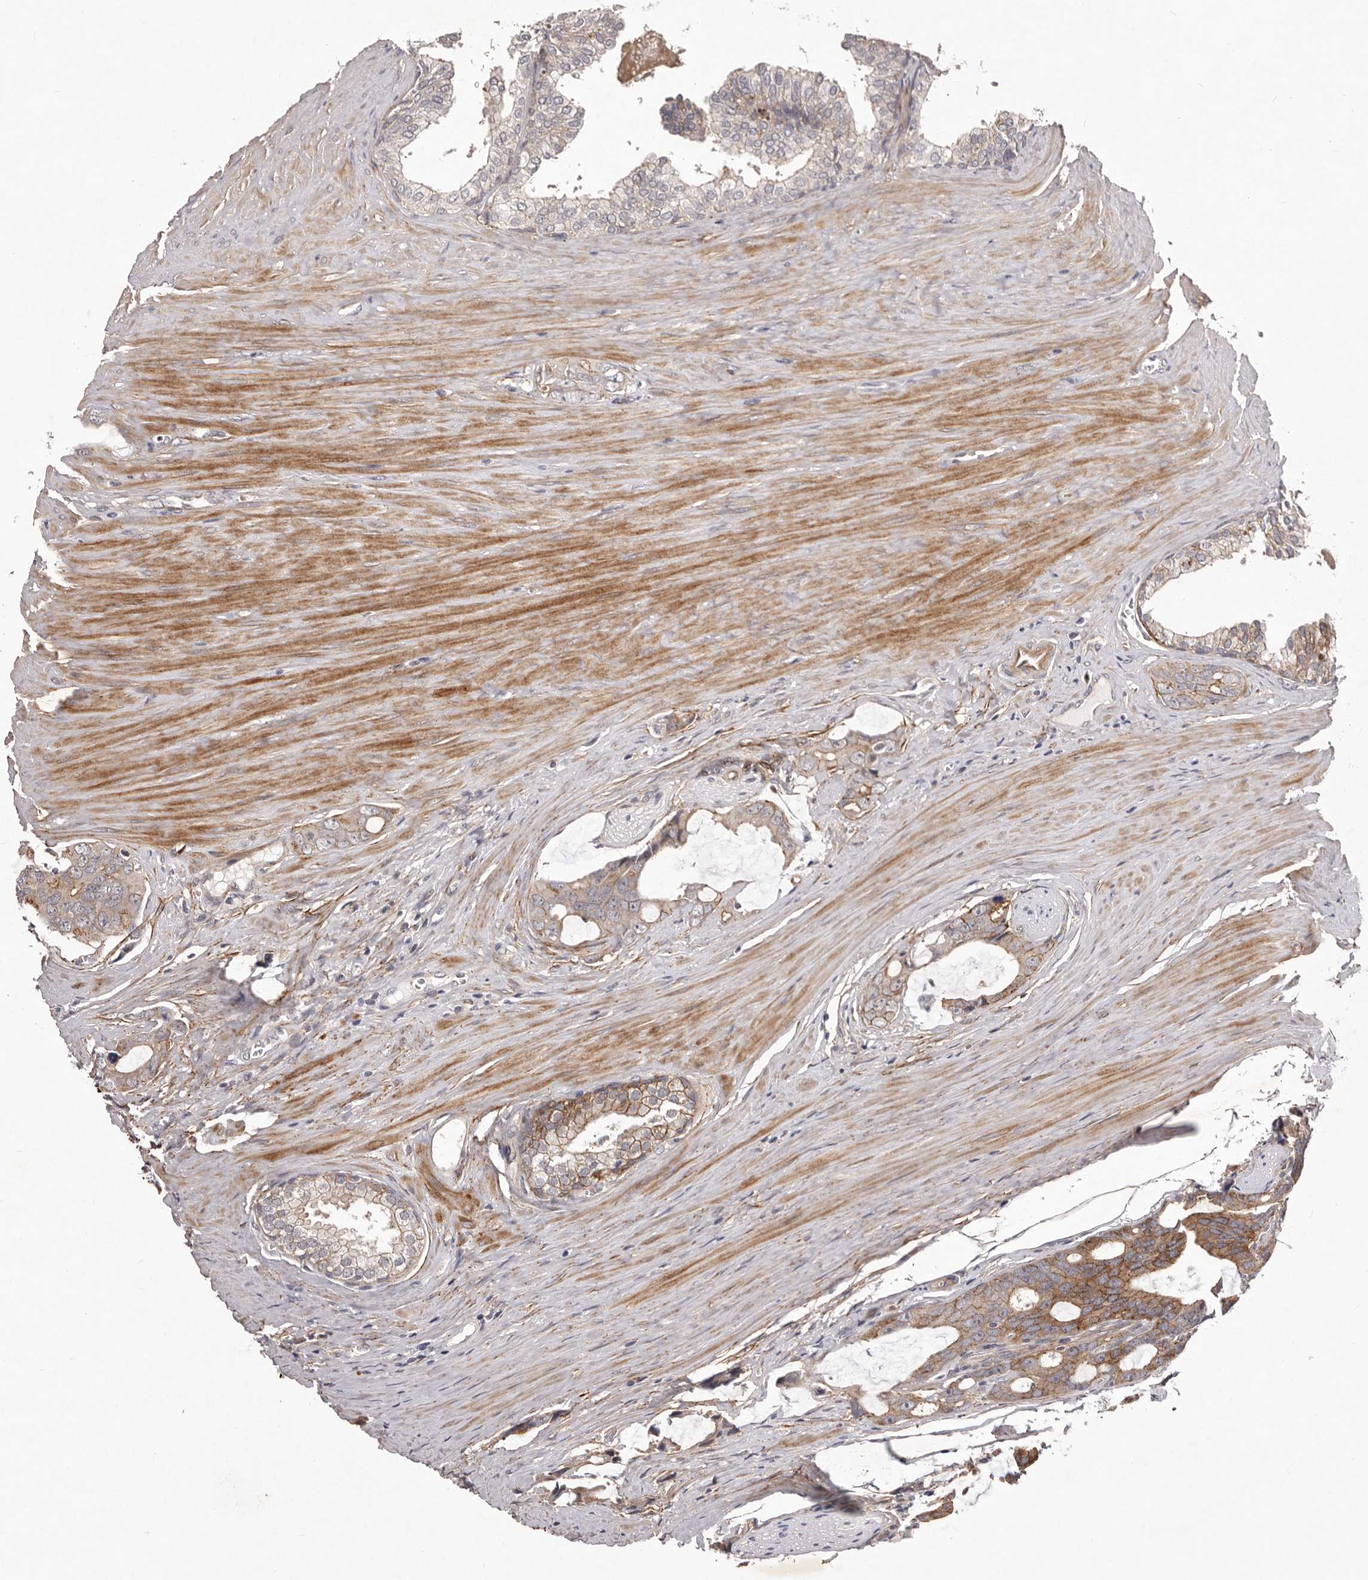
{"staining": {"intensity": "moderate", "quantity": "<25%", "location": "cytoplasmic/membranous"}, "tissue": "prostate cancer", "cell_type": "Tumor cells", "image_type": "cancer", "snomed": [{"axis": "morphology", "description": "Adenocarcinoma, Medium grade"}, {"axis": "topography", "description": "Prostate"}], "caption": "Immunohistochemistry (IHC) image of prostate medium-grade adenocarcinoma stained for a protein (brown), which shows low levels of moderate cytoplasmic/membranous staining in about <25% of tumor cells.", "gene": "HBS1L", "patient": {"sex": "male", "age": 53}}